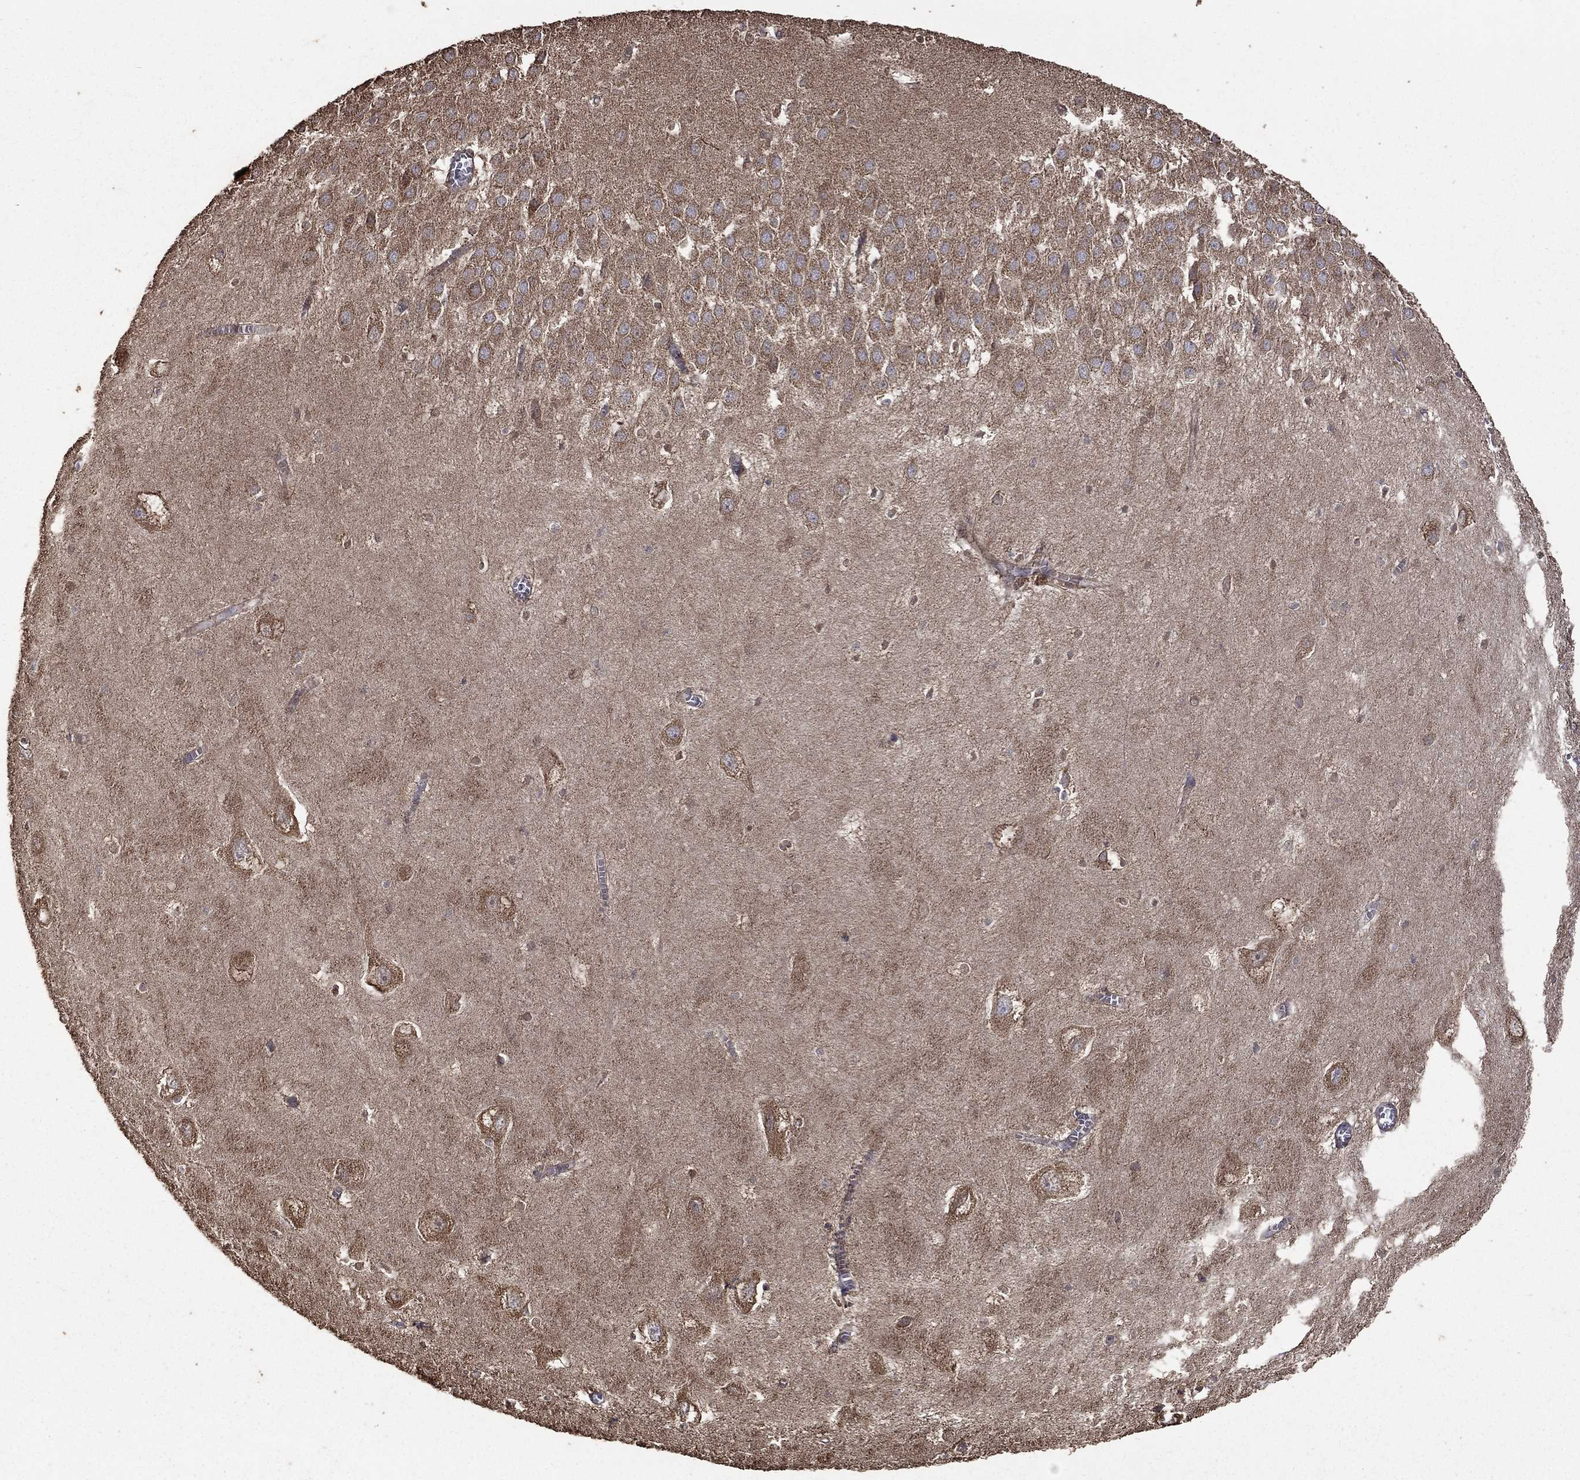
{"staining": {"intensity": "negative", "quantity": "none", "location": "none"}, "tissue": "hippocampus", "cell_type": "Glial cells", "image_type": "normal", "snomed": [{"axis": "morphology", "description": "Normal tissue, NOS"}, {"axis": "topography", "description": "Hippocampus"}], "caption": "DAB (3,3'-diaminobenzidine) immunohistochemical staining of normal human hippocampus reveals no significant staining in glial cells.", "gene": "METTL27", "patient": {"sex": "female", "age": 64}}